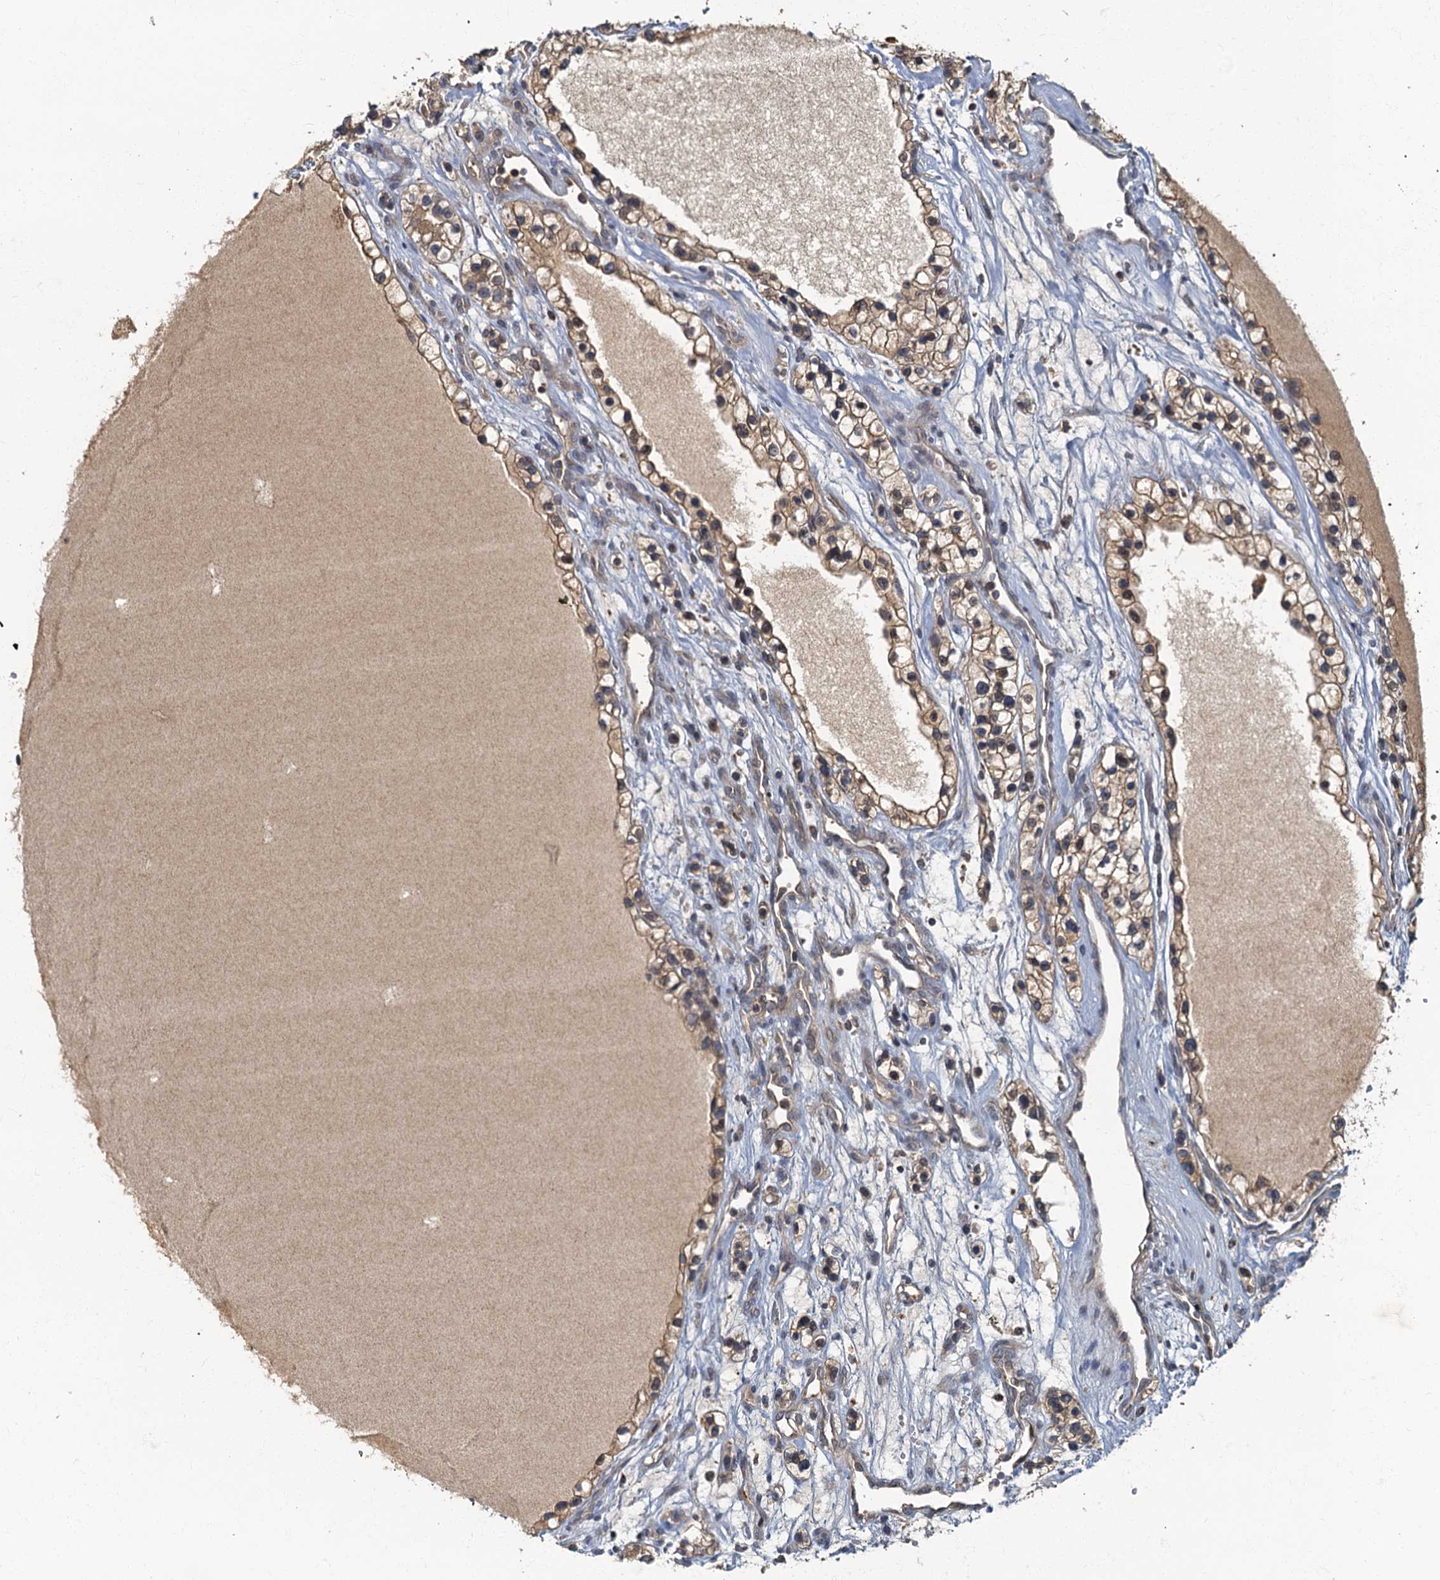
{"staining": {"intensity": "moderate", "quantity": ">75%", "location": "cytoplasmic/membranous"}, "tissue": "renal cancer", "cell_type": "Tumor cells", "image_type": "cancer", "snomed": [{"axis": "morphology", "description": "Adenocarcinoma, NOS"}, {"axis": "topography", "description": "Kidney"}], "caption": "IHC (DAB) staining of renal cancer (adenocarcinoma) shows moderate cytoplasmic/membranous protein expression in about >75% of tumor cells. (DAB = brown stain, brightfield microscopy at high magnification).", "gene": "WDCP", "patient": {"sex": "female", "age": 57}}